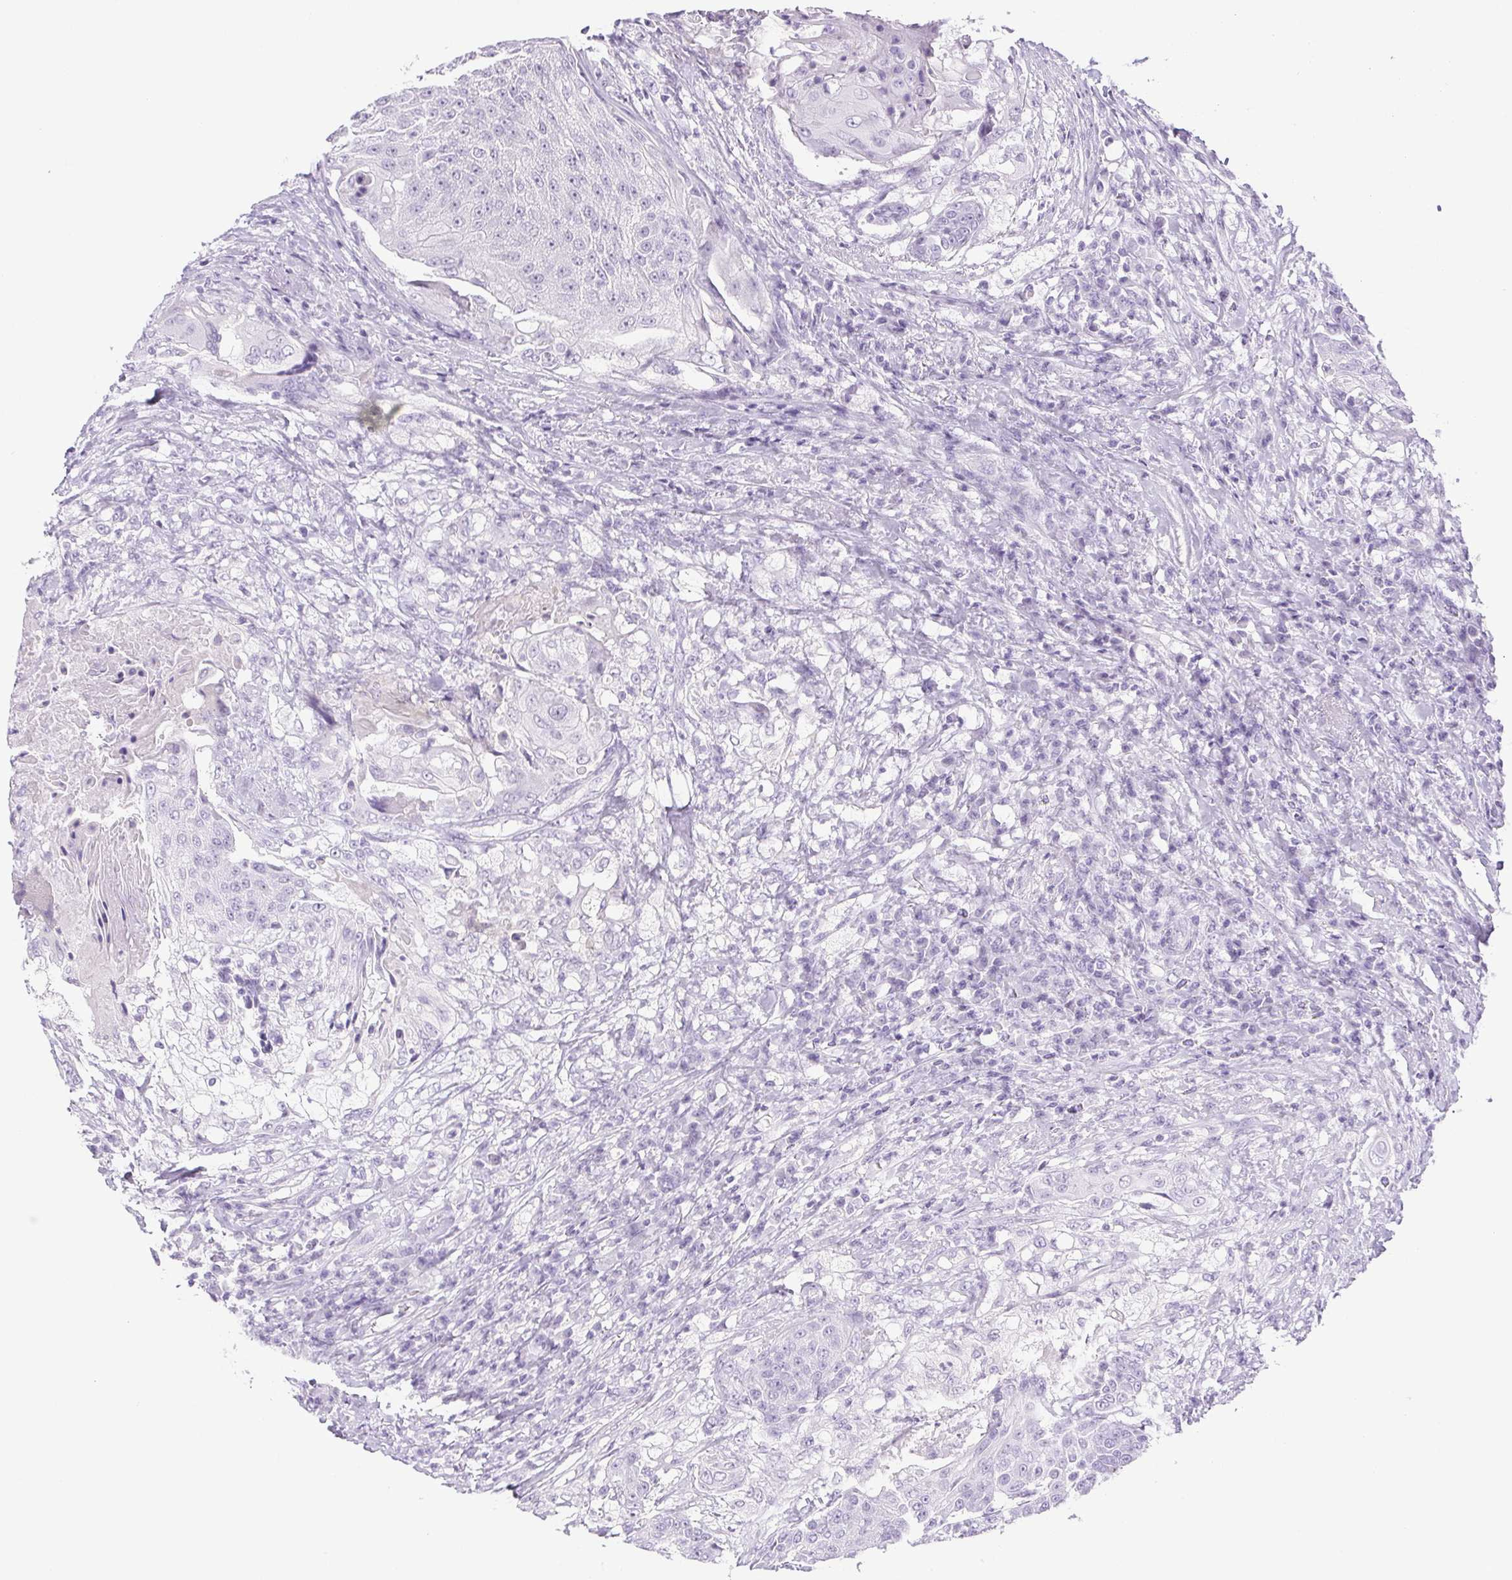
{"staining": {"intensity": "negative", "quantity": "none", "location": "none"}, "tissue": "urothelial cancer", "cell_type": "Tumor cells", "image_type": "cancer", "snomed": [{"axis": "morphology", "description": "Urothelial carcinoma, High grade"}, {"axis": "topography", "description": "Urinary bladder"}], "caption": "High power microscopy image of an immunohistochemistry photomicrograph of urothelial cancer, revealing no significant staining in tumor cells.", "gene": "HLA-G", "patient": {"sex": "female", "age": 63}}